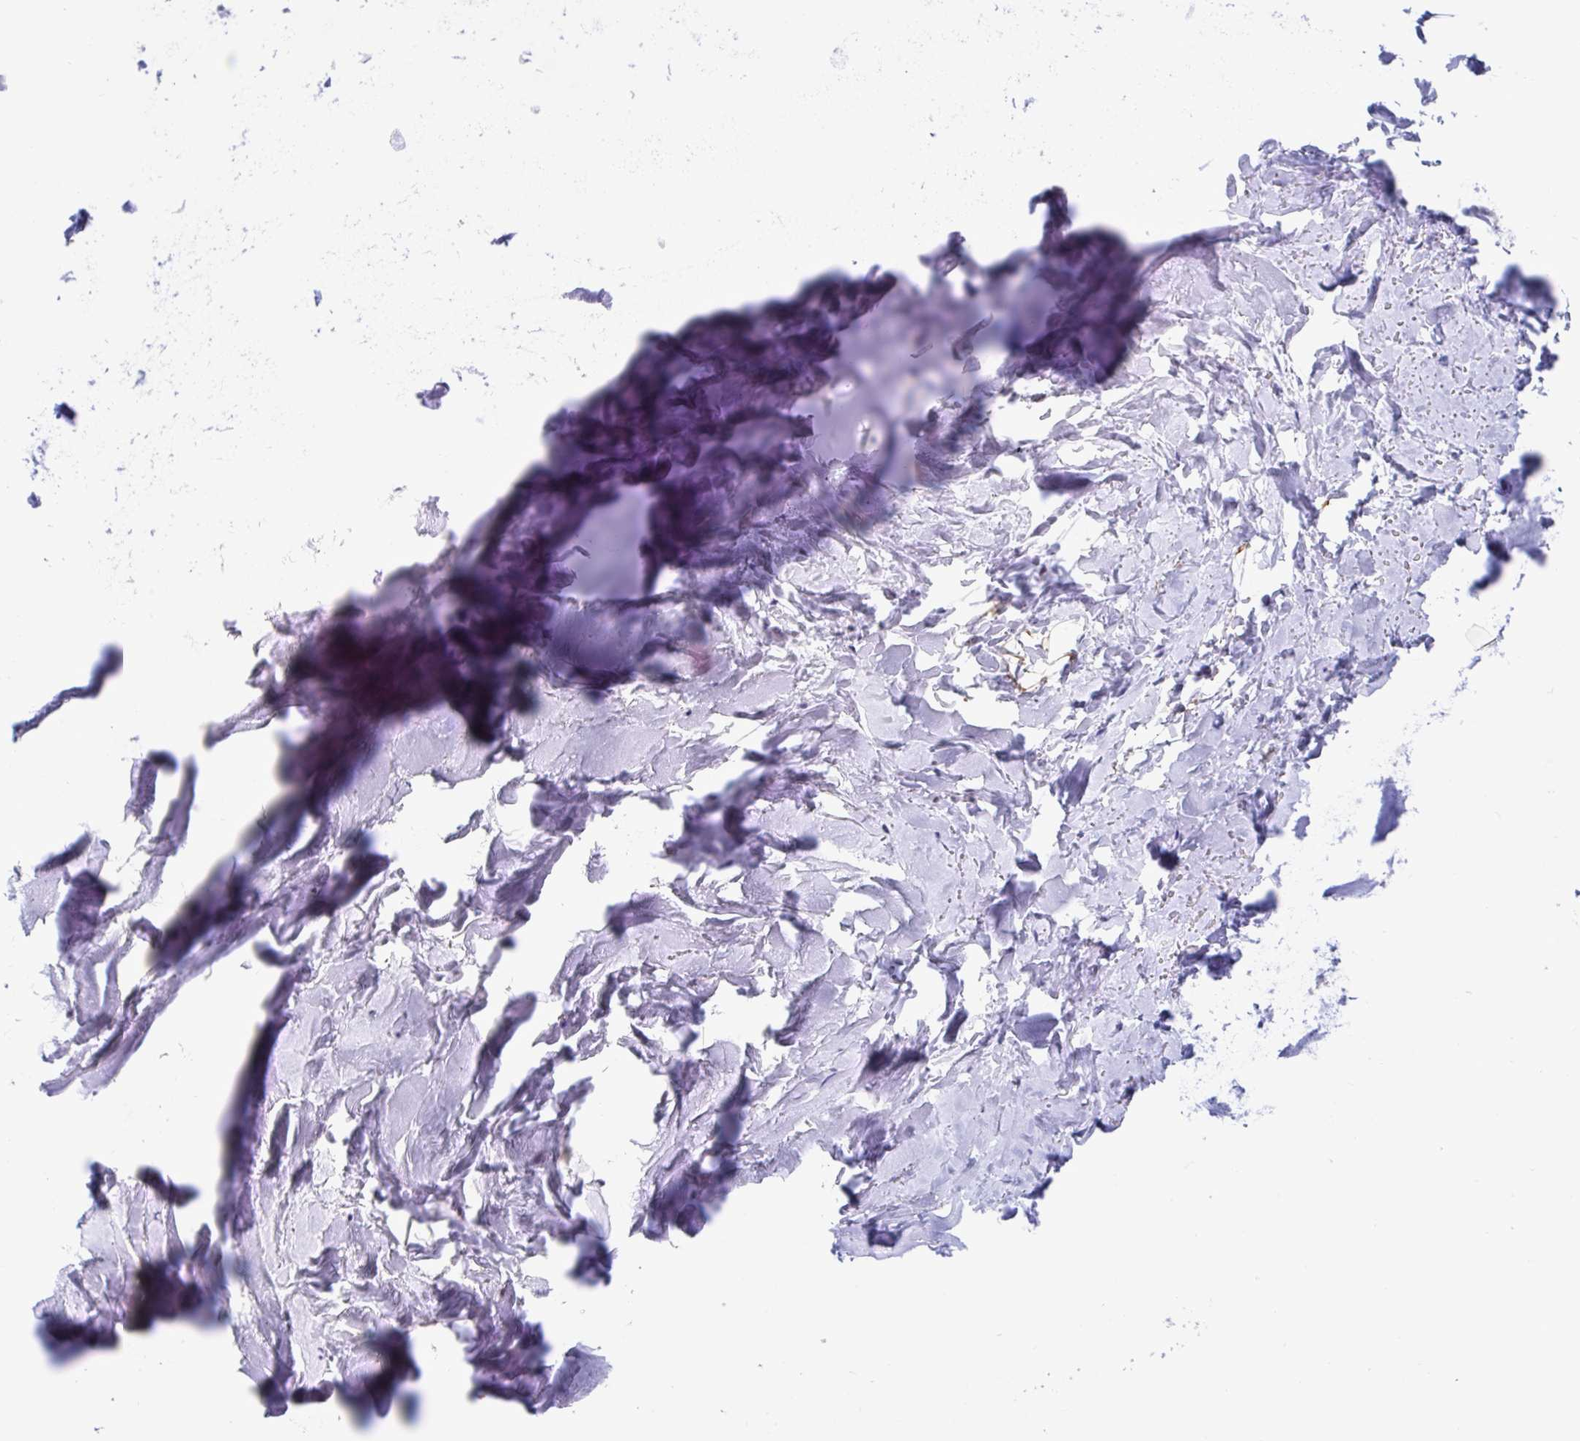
{"staining": {"intensity": "negative", "quantity": "none", "location": "none"}, "tissue": "soft tissue", "cell_type": "Chondrocytes", "image_type": "normal", "snomed": [{"axis": "morphology", "description": "Normal tissue, NOS"}, {"axis": "topography", "description": "Cartilage tissue"}, {"axis": "topography", "description": "Bronchus"}], "caption": "Immunohistochemistry (IHC) micrograph of normal human soft tissue stained for a protein (brown), which shows no expression in chondrocytes.", "gene": "WDR72", "patient": {"sex": "female", "age": 79}}